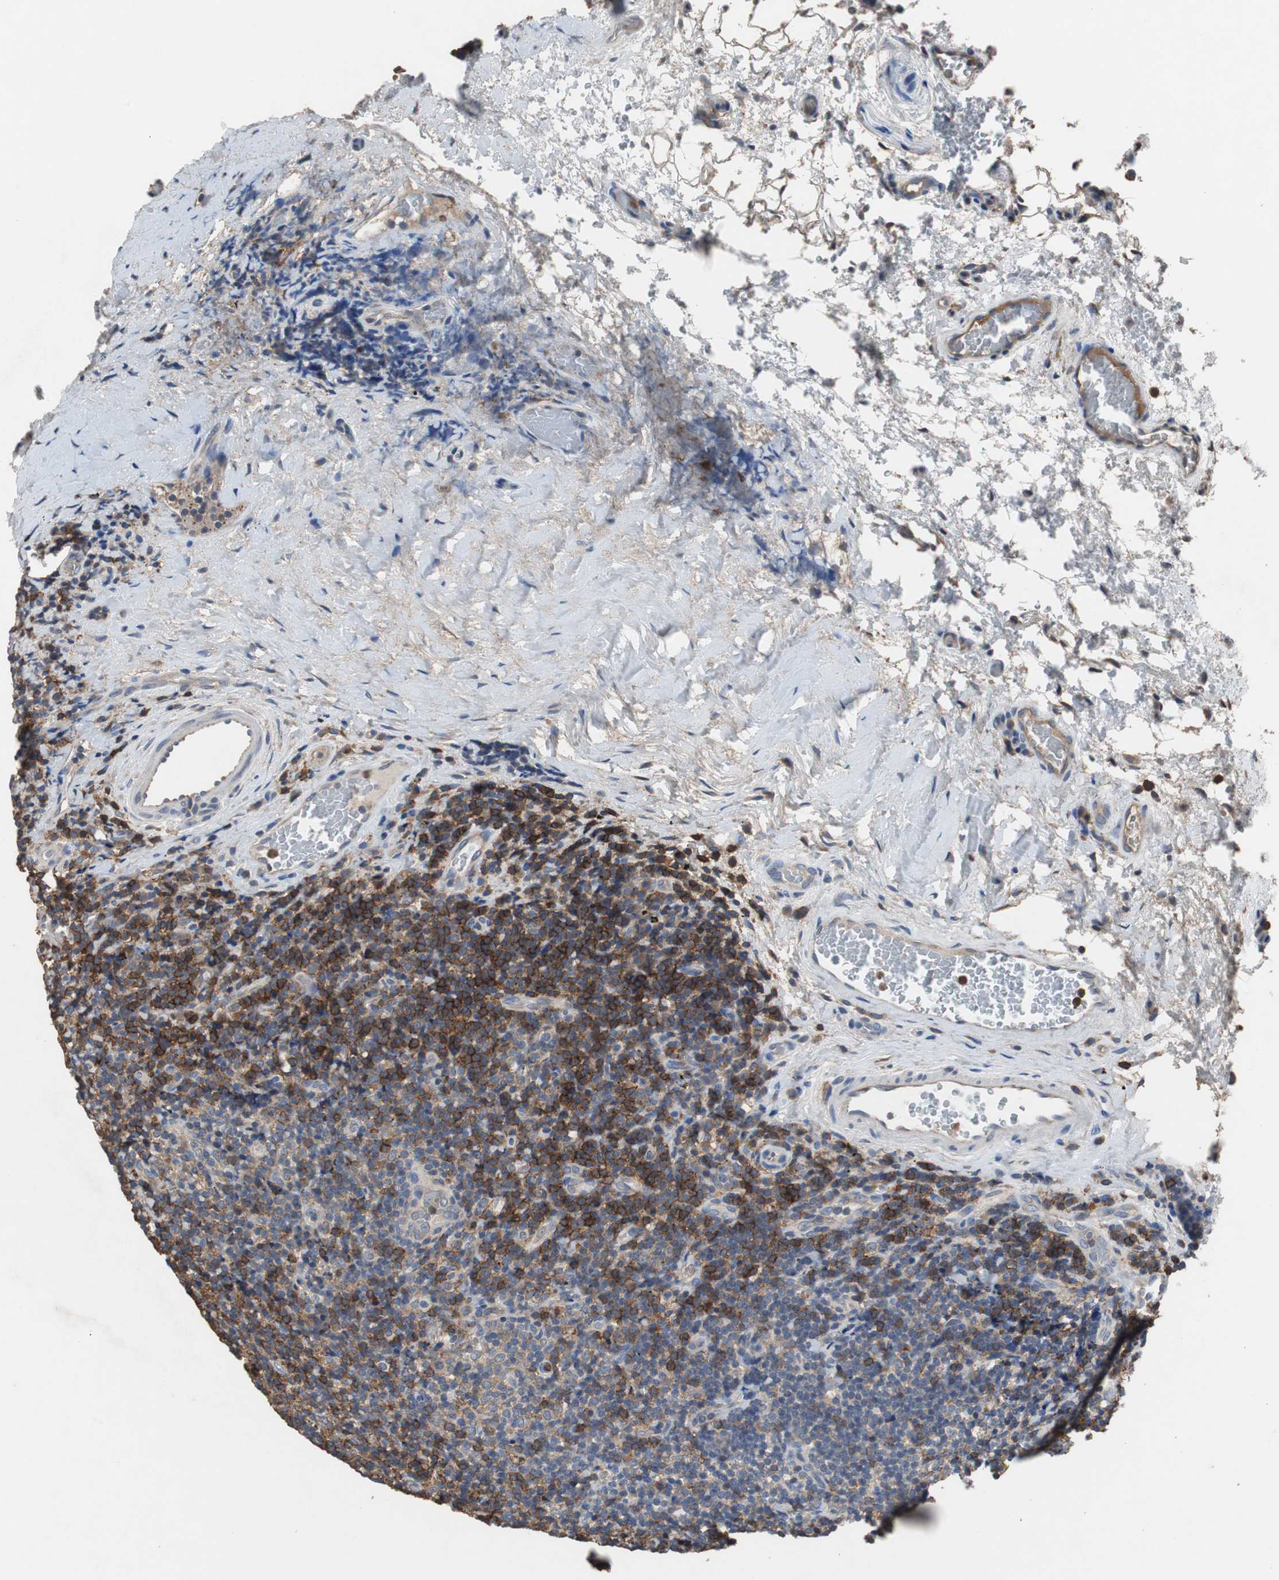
{"staining": {"intensity": "strong", "quantity": "25%-75%", "location": "cytoplasmic/membranous"}, "tissue": "lymphoma", "cell_type": "Tumor cells", "image_type": "cancer", "snomed": [{"axis": "morphology", "description": "Malignant lymphoma, non-Hodgkin's type, High grade"}, {"axis": "topography", "description": "Tonsil"}], "caption": "A photomicrograph of human lymphoma stained for a protein displays strong cytoplasmic/membranous brown staining in tumor cells.", "gene": "SCIMP", "patient": {"sex": "female", "age": 36}}